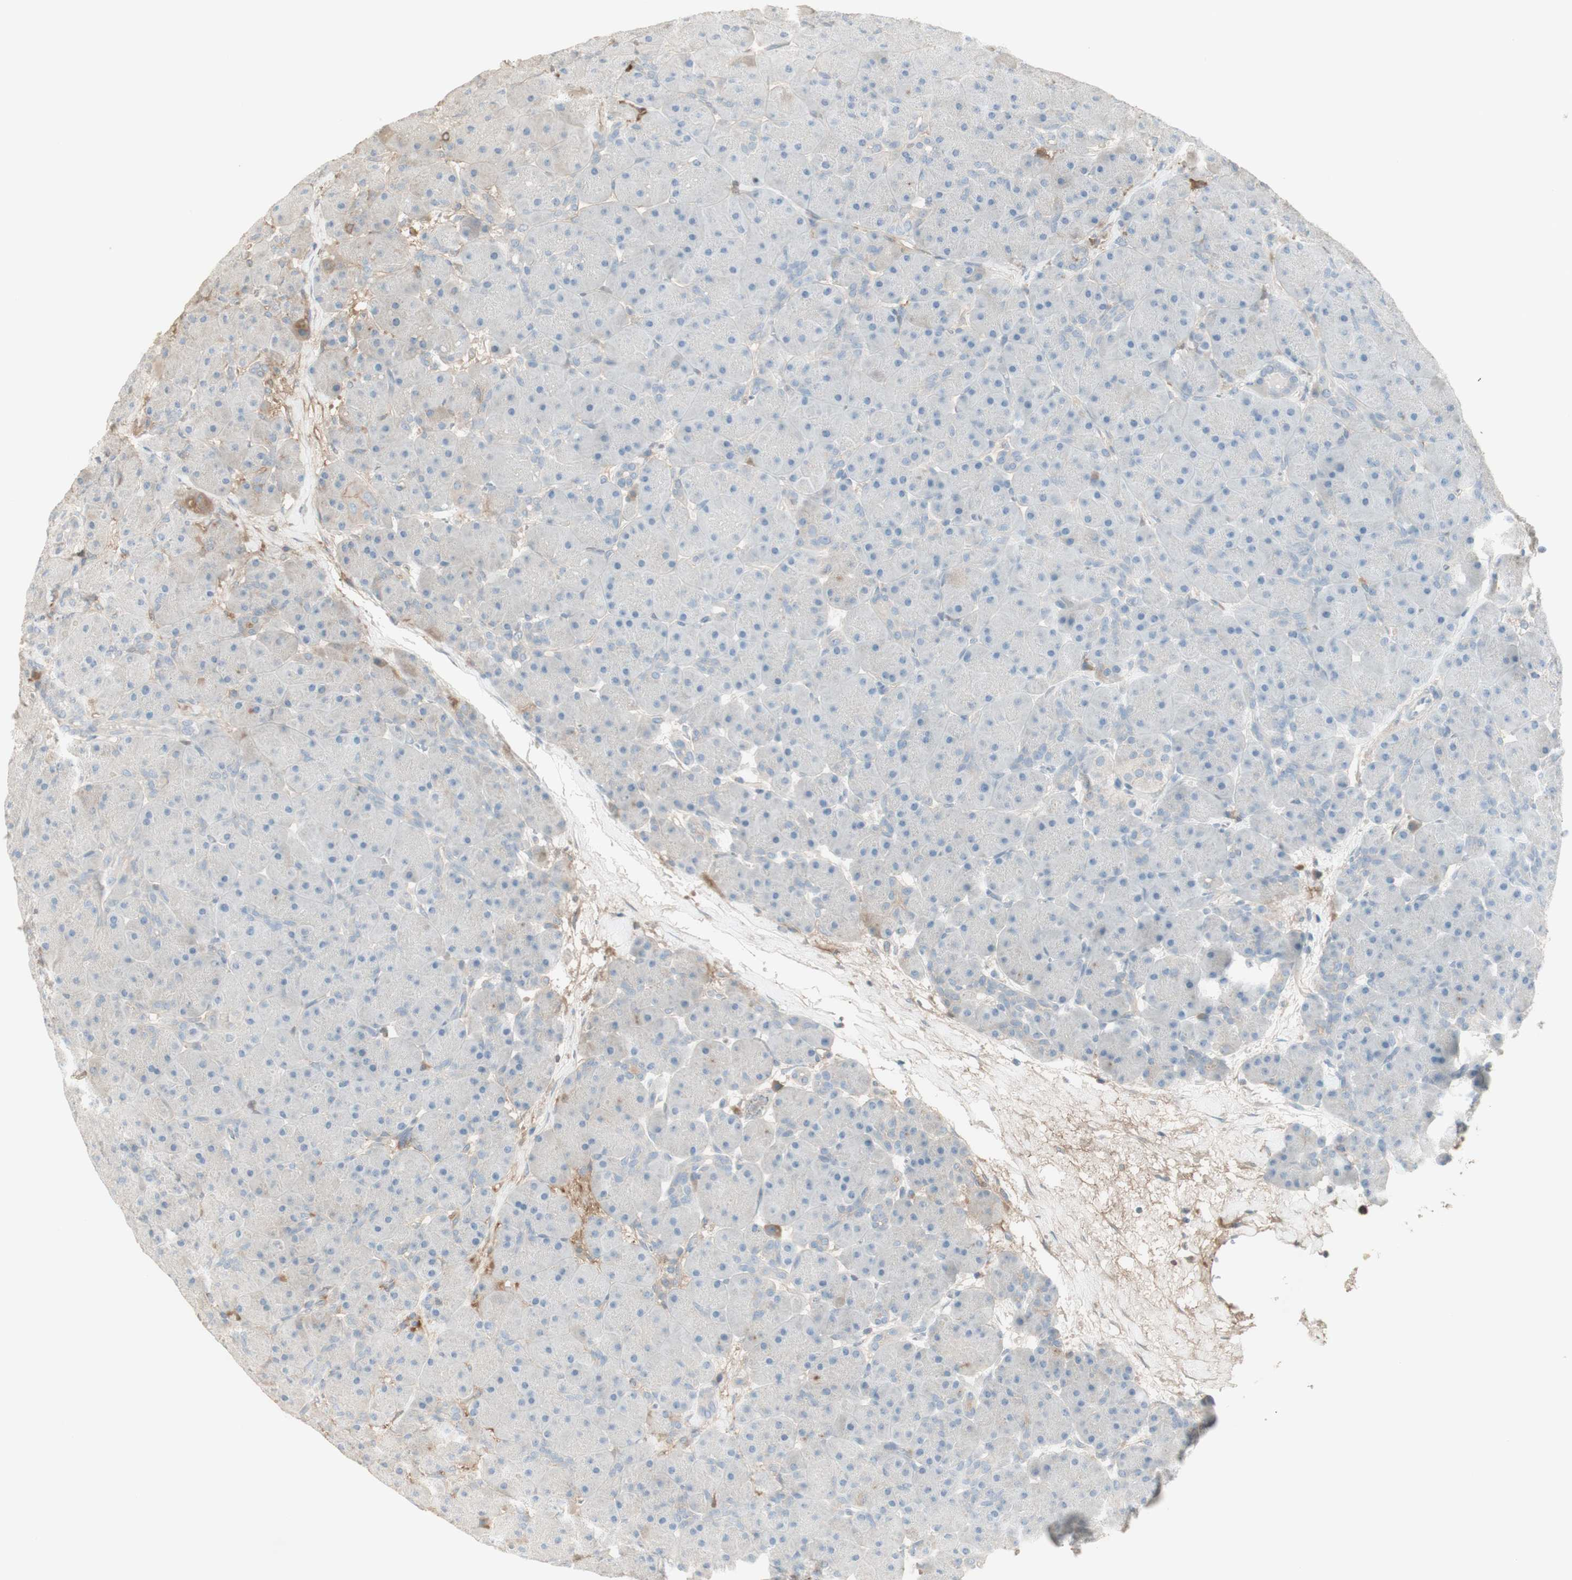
{"staining": {"intensity": "negative", "quantity": "none", "location": "none"}, "tissue": "pancreas", "cell_type": "Exocrine glandular cells", "image_type": "normal", "snomed": [{"axis": "morphology", "description": "Normal tissue, NOS"}, {"axis": "topography", "description": "Pancreas"}], "caption": "There is no significant positivity in exocrine glandular cells of pancreas. (DAB (3,3'-diaminobenzidine) immunohistochemistry with hematoxylin counter stain).", "gene": "IFNG", "patient": {"sex": "male", "age": 66}}